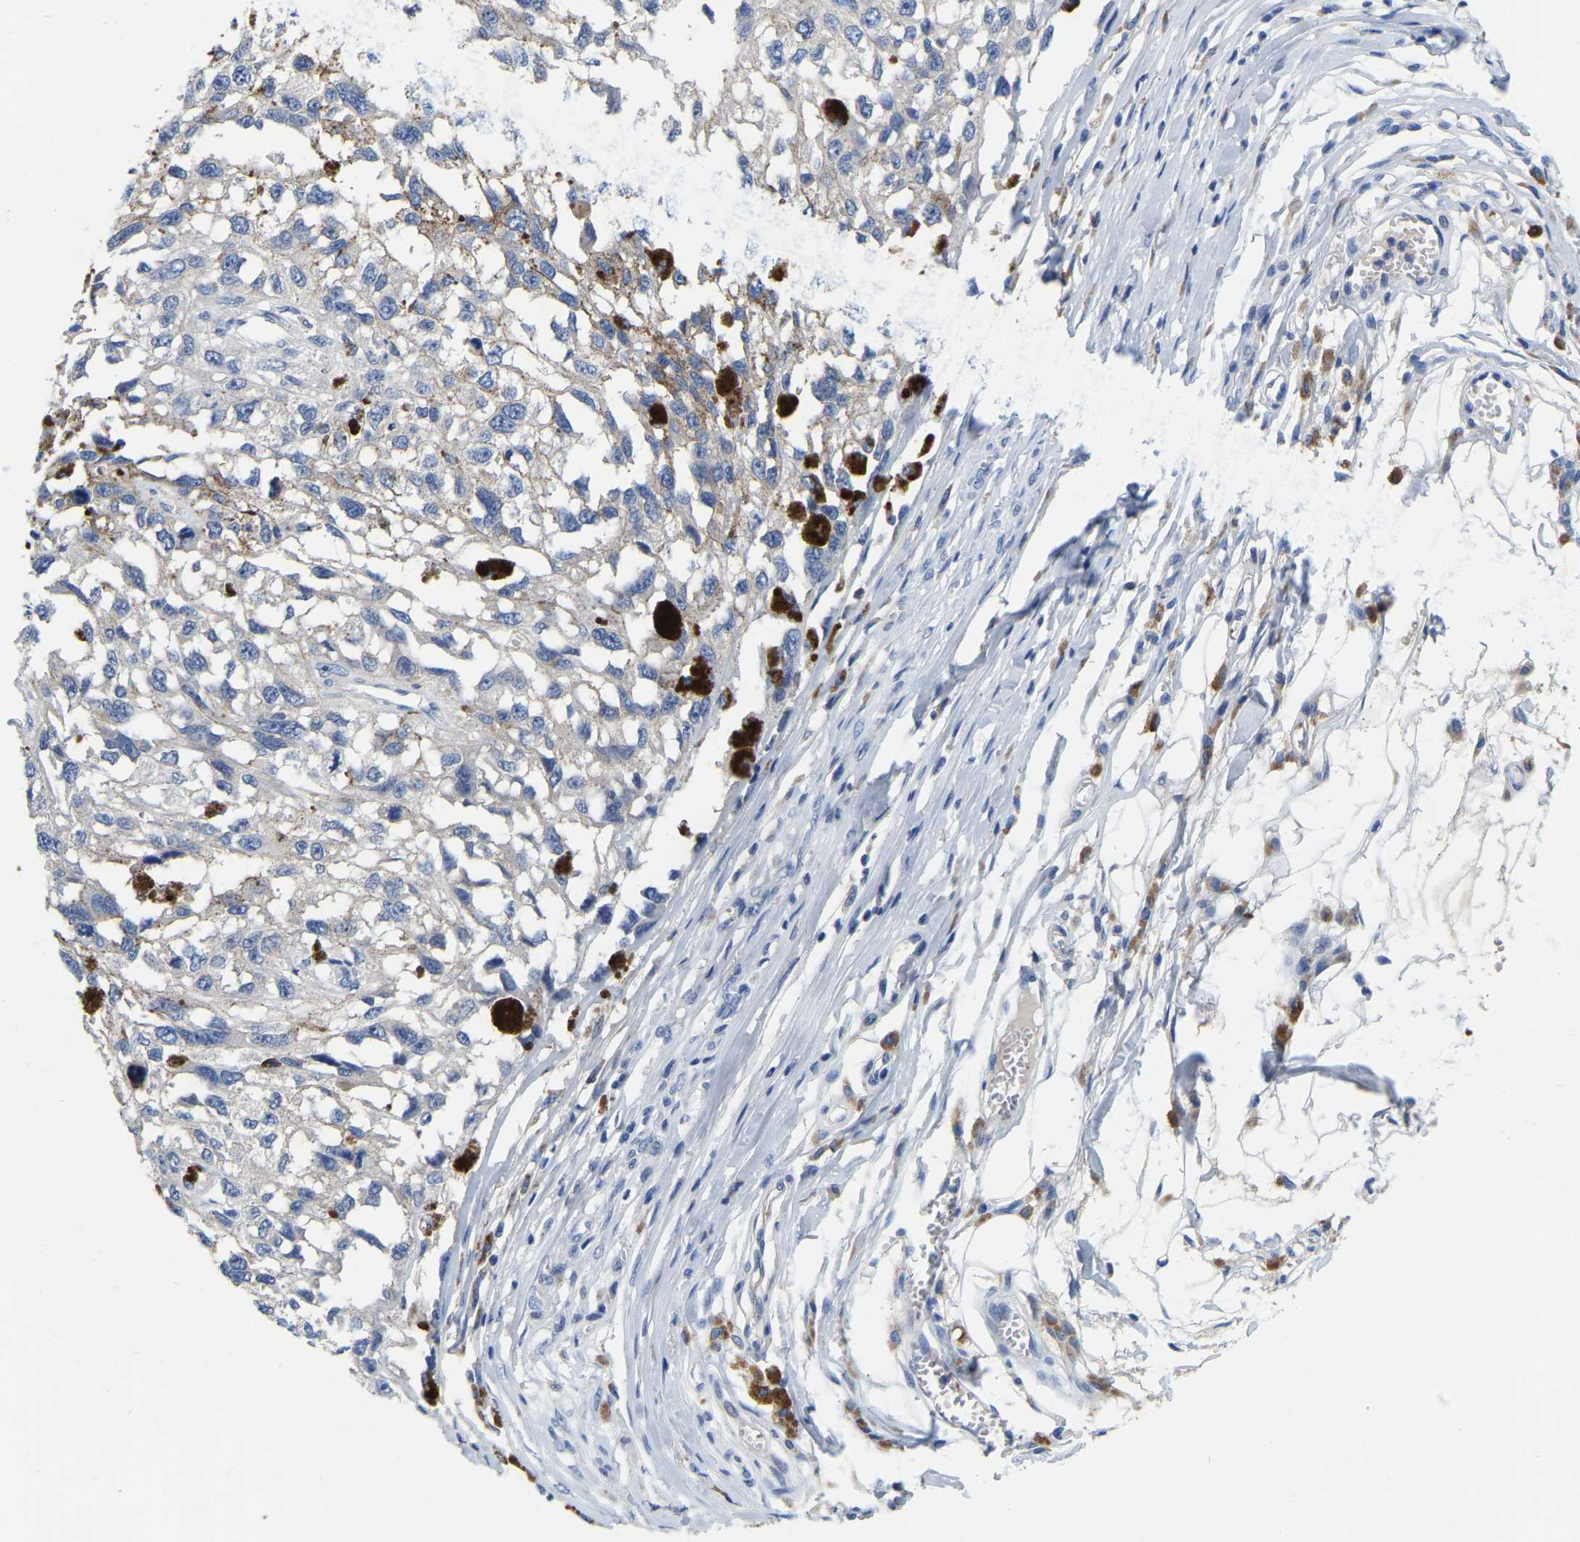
{"staining": {"intensity": "negative", "quantity": "none", "location": "none"}, "tissue": "melanoma", "cell_type": "Tumor cells", "image_type": "cancer", "snomed": [{"axis": "morphology", "description": "Malignant melanoma, Metastatic site"}, {"axis": "topography", "description": "Lymph node"}], "caption": "Immunohistochemistry histopathology image of neoplastic tissue: melanoma stained with DAB (3,3'-diaminobenzidine) reveals no significant protein expression in tumor cells. Nuclei are stained in blue.", "gene": "RAB27B", "patient": {"sex": "male", "age": 59}}